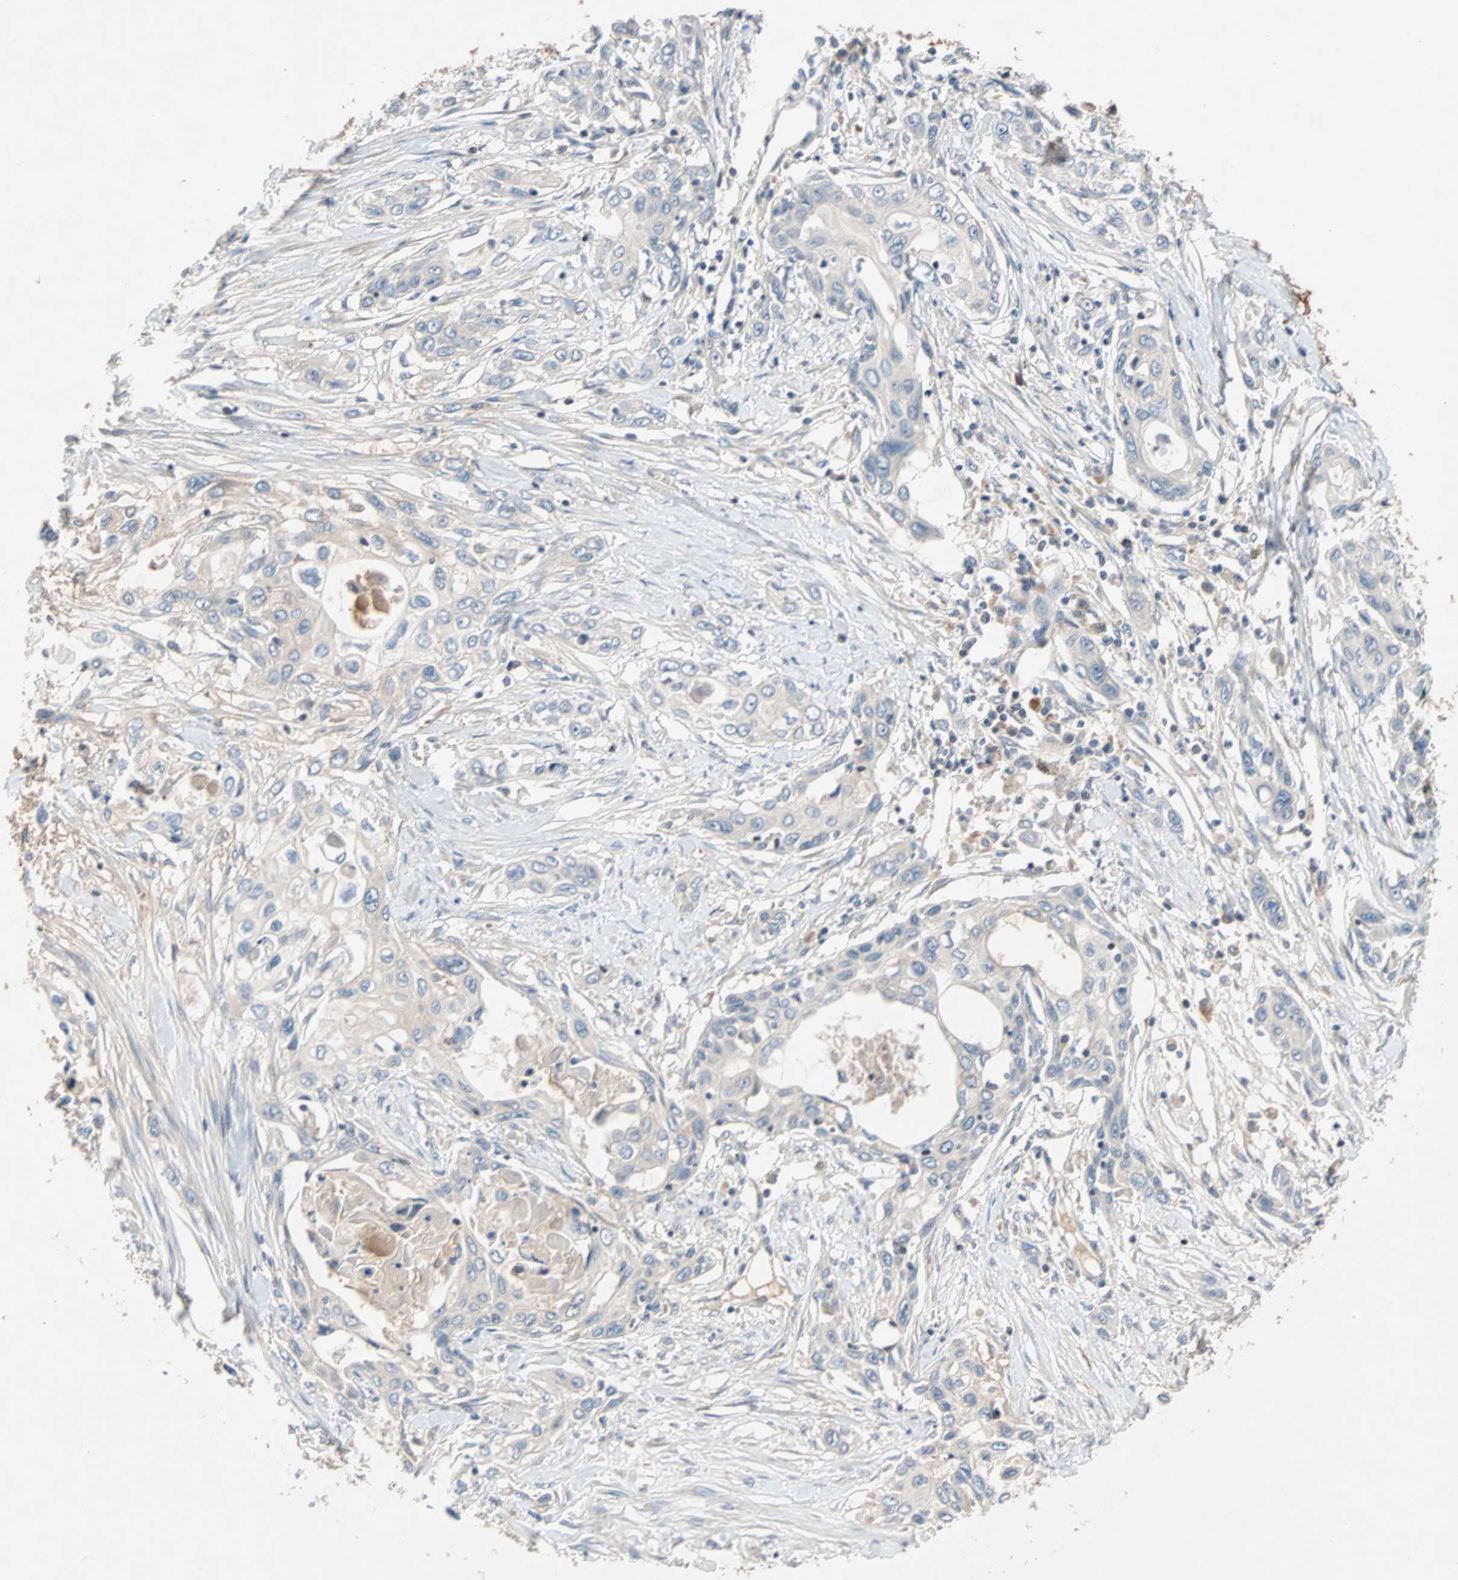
{"staining": {"intensity": "negative", "quantity": "none", "location": "none"}, "tissue": "pancreatic cancer", "cell_type": "Tumor cells", "image_type": "cancer", "snomed": [{"axis": "morphology", "description": "Adenocarcinoma, NOS"}, {"axis": "topography", "description": "Pancreas"}], "caption": "Tumor cells show no significant expression in pancreatic cancer.", "gene": "MAP4K1", "patient": {"sex": "female", "age": 70}}